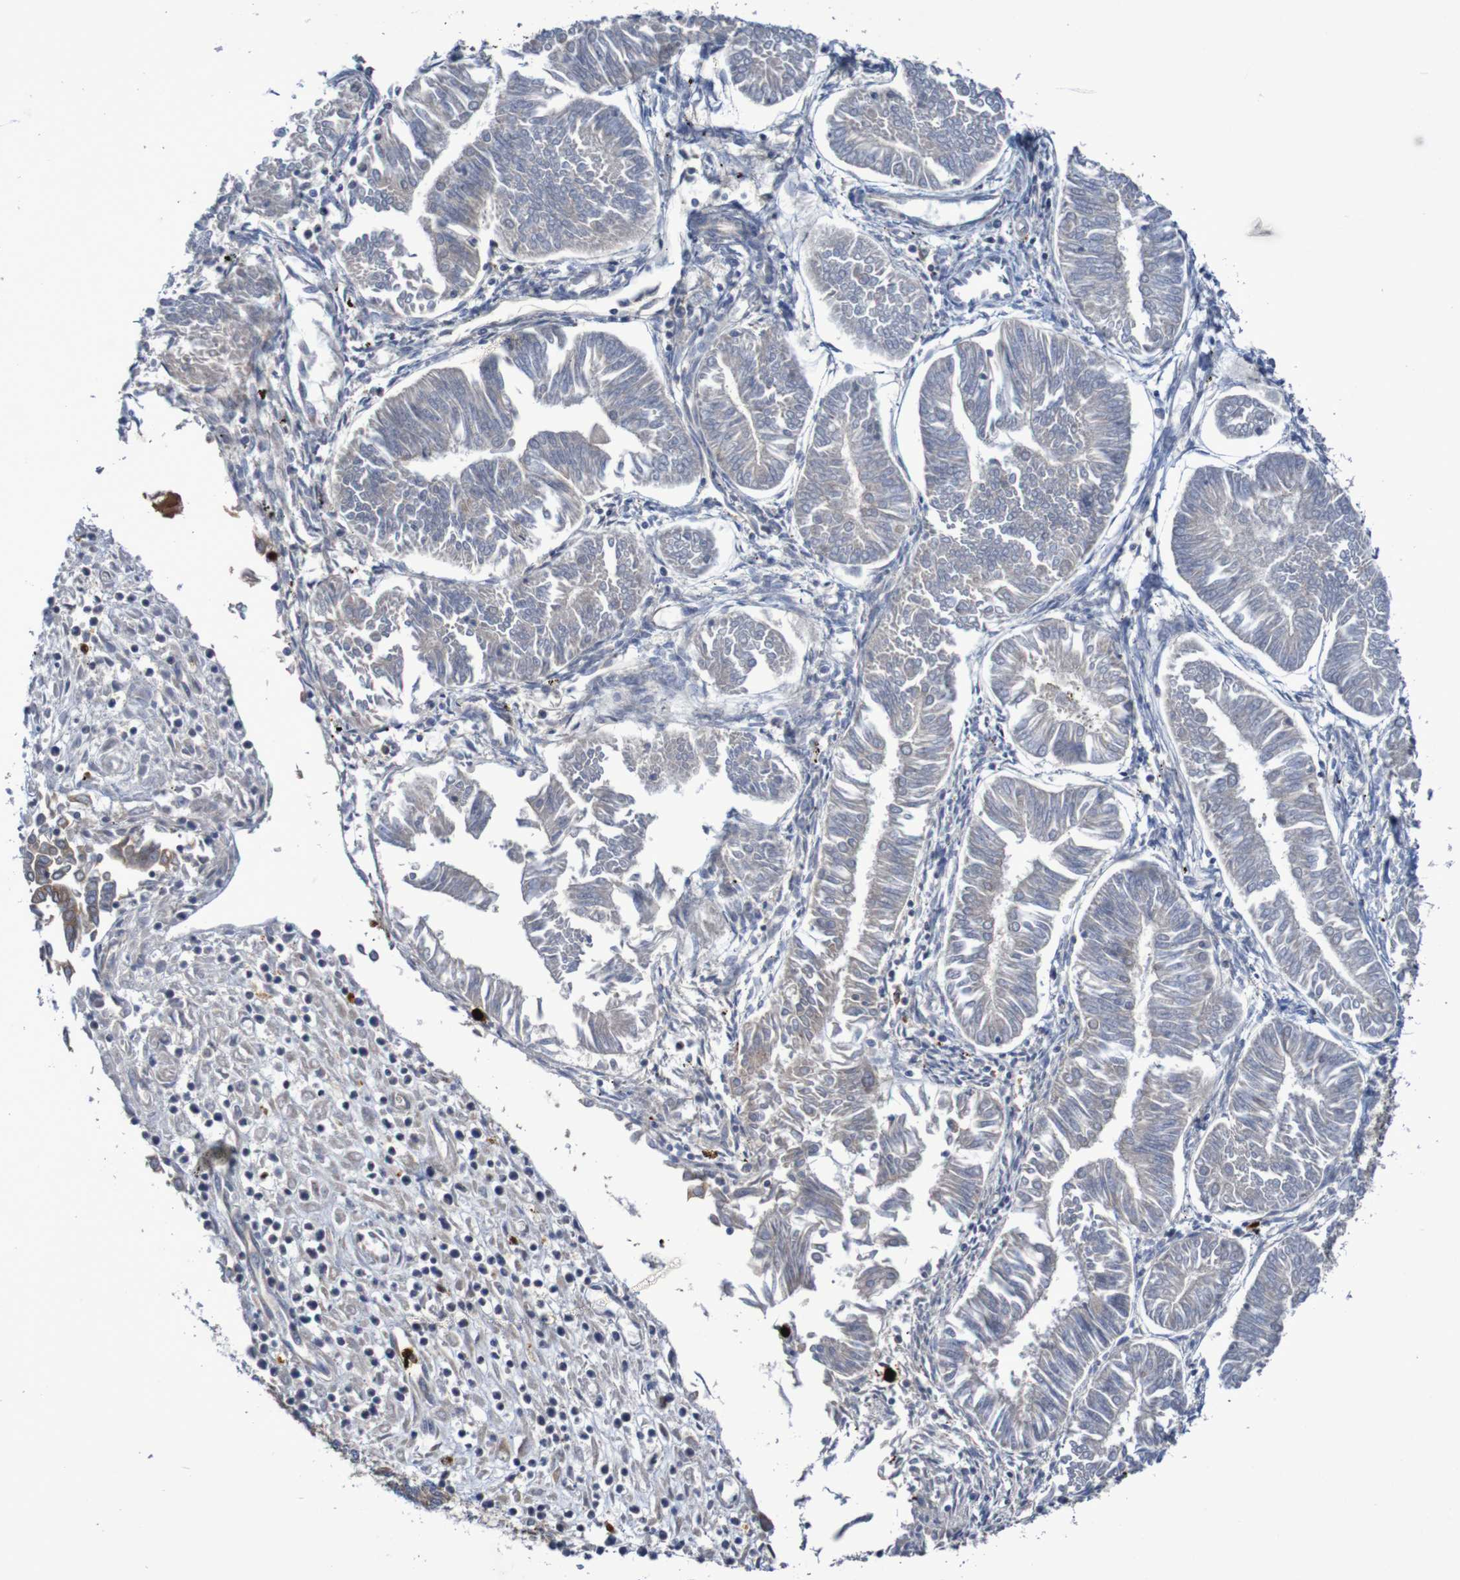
{"staining": {"intensity": "negative", "quantity": "none", "location": "none"}, "tissue": "endometrial cancer", "cell_type": "Tumor cells", "image_type": "cancer", "snomed": [{"axis": "morphology", "description": "Adenocarcinoma, NOS"}, {"axis": "topography", "description": "Endometrium"}], "caption": "Immunohistochemistry of human adenocarcinoma (endometrial) reveals no expression in tumor cells. Brightfield microscopy of immunohistochemistry stained with DAB (3,3'-diaminobenzidine) (brown) and hematoxylin (blue), captured at high magnification.", "gene": "PARP4", "patient": {"sex": "female", "age": 53}}